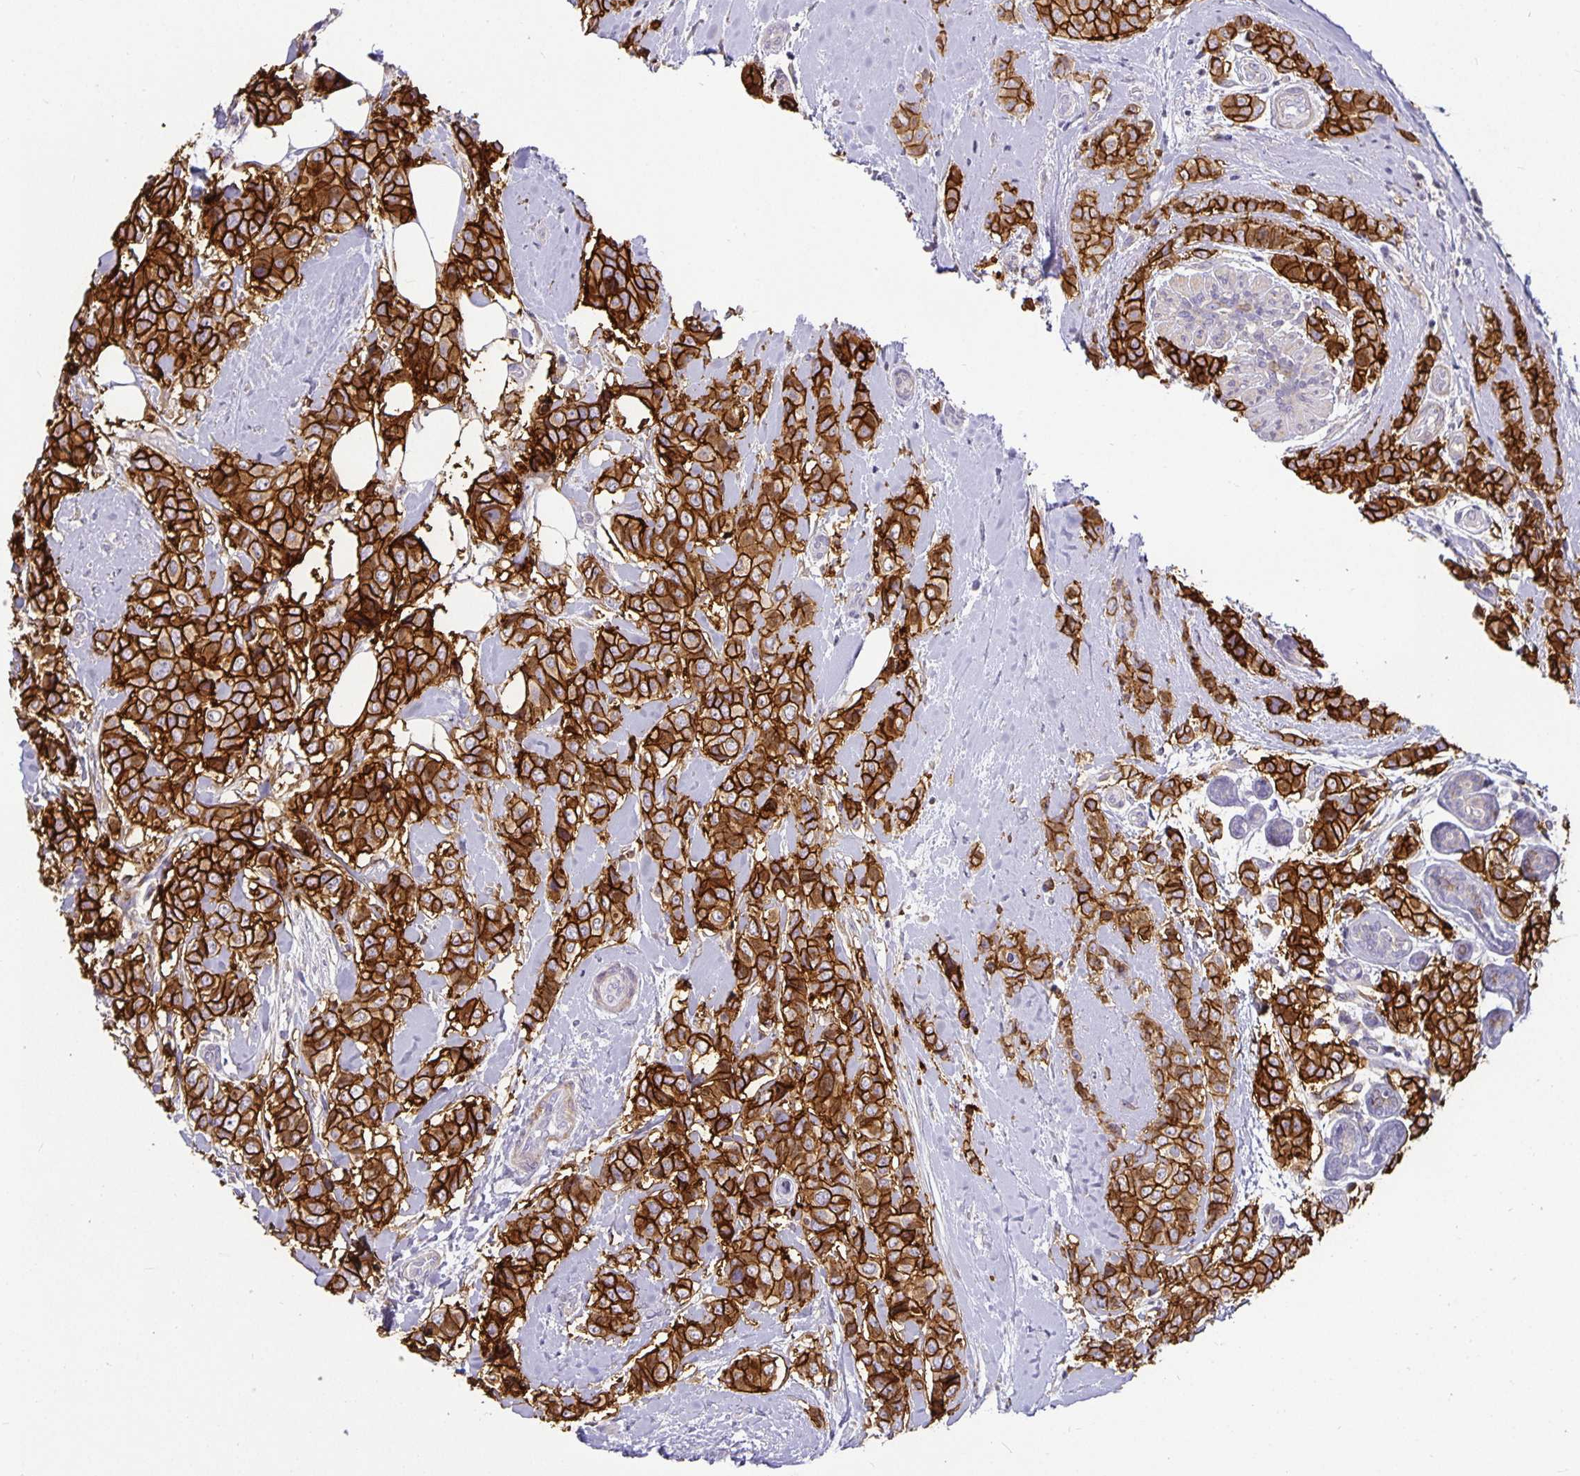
{"staining": {"intensity": "strong", "quantity": ">75%", "location": "cytoplasmic/membranous"}, "tissue": "breast cancer", "cell_type": "Tumor cells", "image_type": "cancer", "snomed": [{"axis": "morphology", "description": "Lobular carcinoma"}, {"axis": "topography", "description": "Breast"}], "caption": "Immunohistochemical staining of human breast cancer exhibits high levels of strong cytoplasmic/membranous expression in about >75% of tumor cells. (DAB = brown stain, brightfield microscopy at high magnification).", "gene": "CA12", "patient": {"sex": "female", "age": 51}}